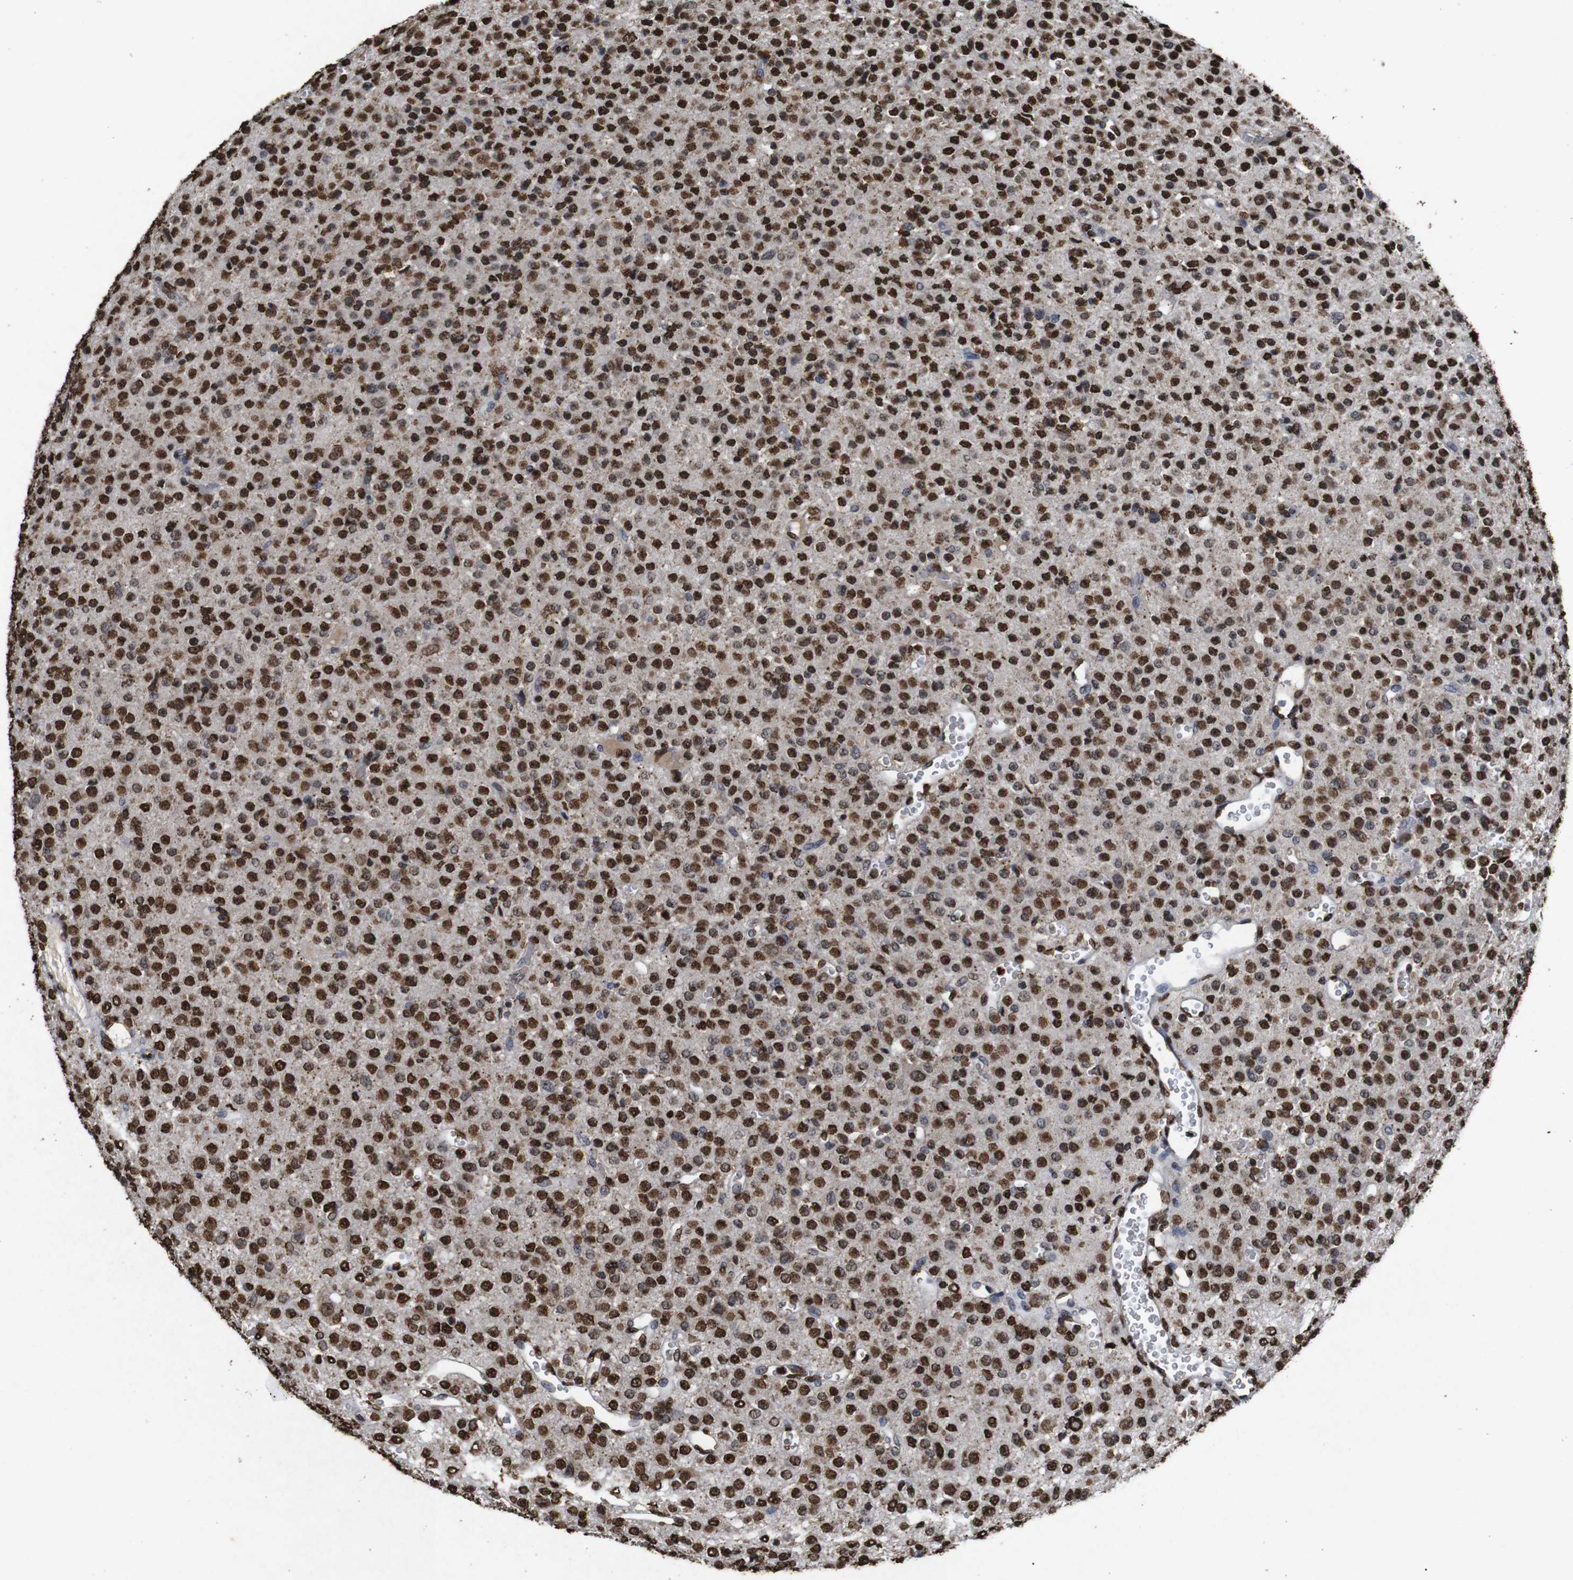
{"staining": {"intensity": "strong", "quantity": ">75%", "location": "nuclear"}, "tissue": "glioma", "cell_type": "Tumor cells", "image_type": "cancer", "snomed": [{"axis": "morphology", "description": "Glioma, malignant, Low grade"}, {"axis": "topography", "description": "Brain"}], "caption": "An immunohistochemistry (IHC) image of tumor tissue is shown. Protein staining in brown highlights strong nuclear positivity in glioma within tumor cells.", "gene": "MDM2", "patient": {"sex": "male", "age": 38}}